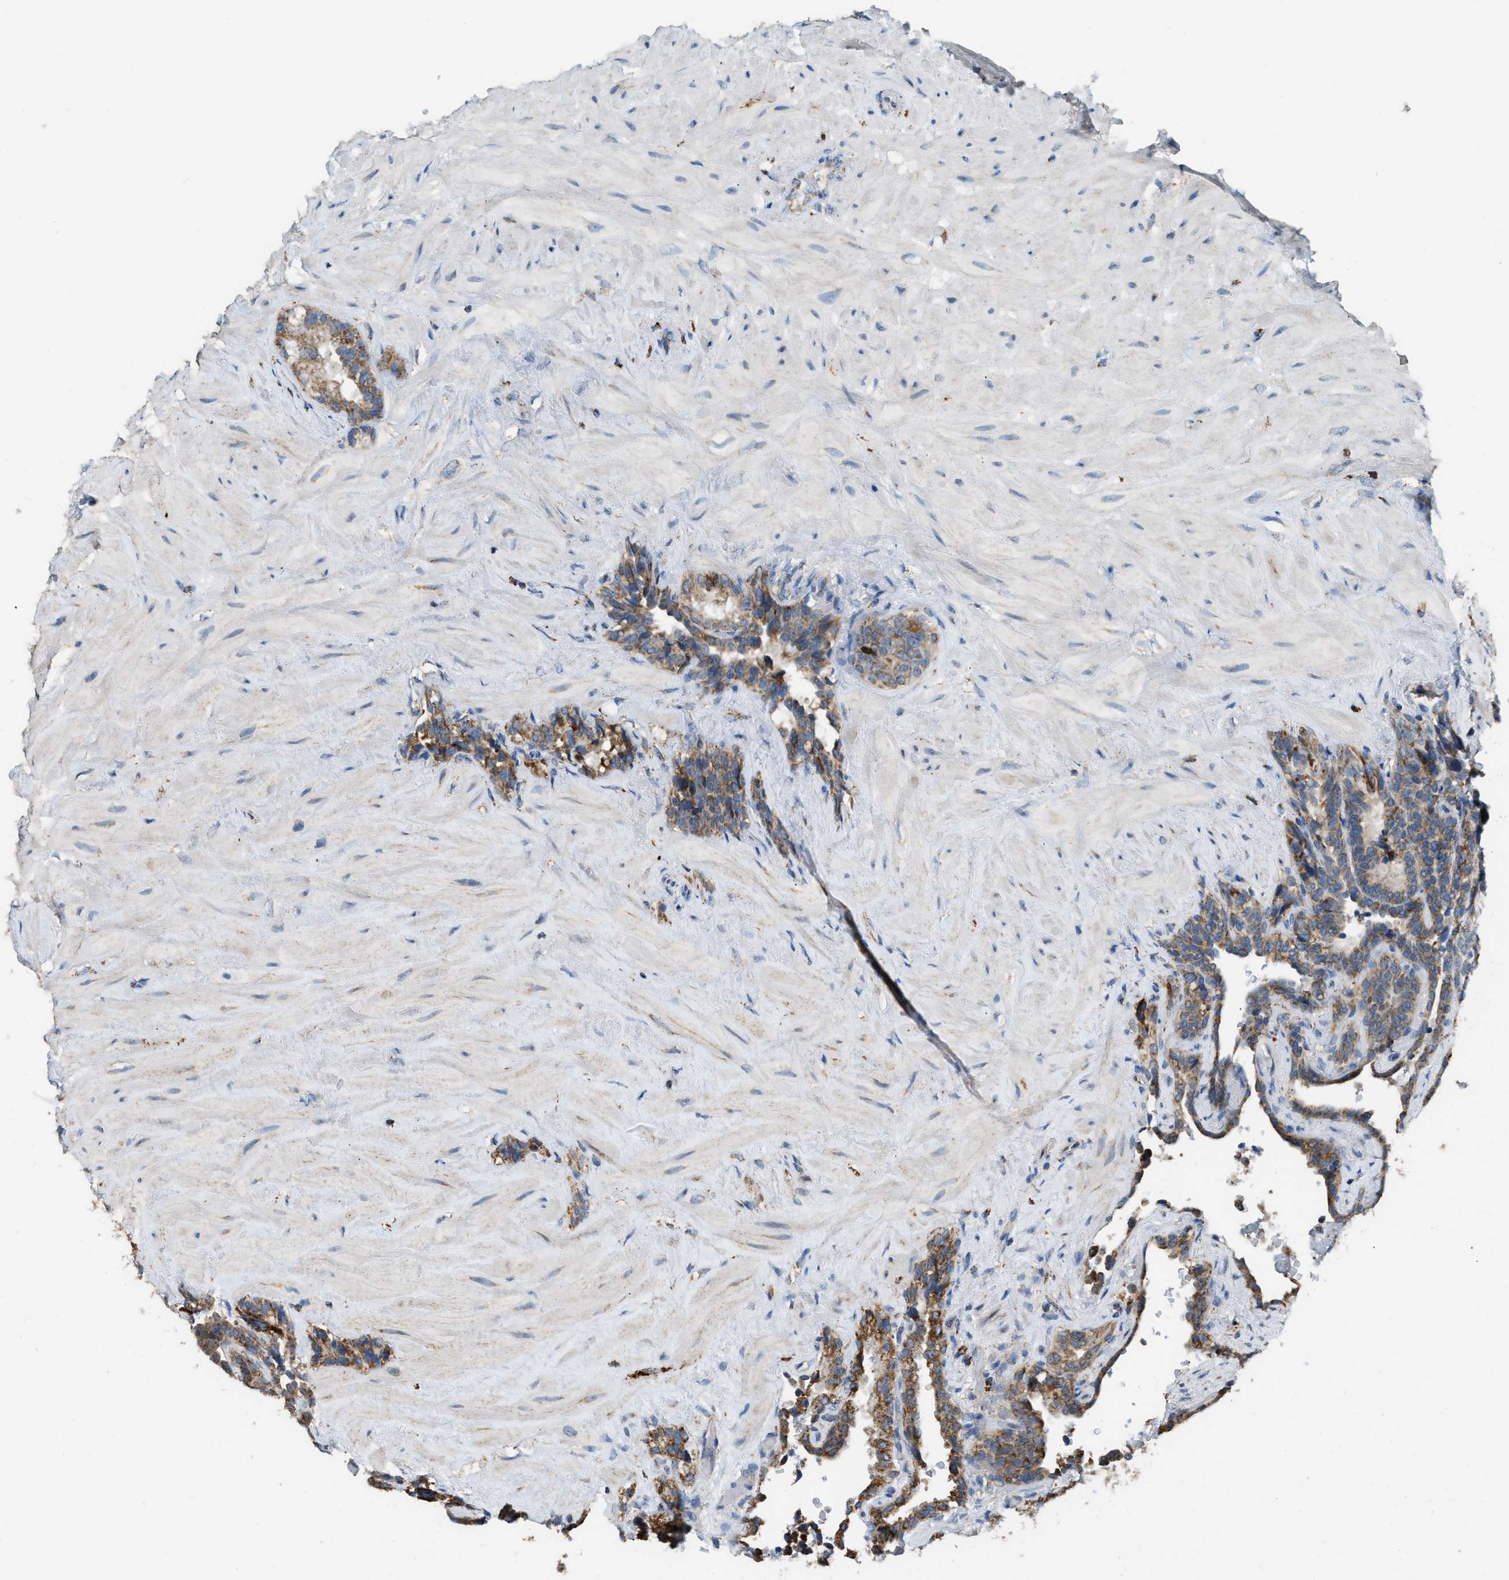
{"staining": {"intensity": "moderate", "quantity": ">75%", "location": "cytoplasmic/membranous"}, "tissue": "seminal vesicle", "cell_type": "Glandular cells", "image_type": "normal", "snomed": [{"axis": "morphology", "description": "Normal tissue, NOS"}, {"axis": "topography", "description": "Seminal veicle"}], "caption": "Immunohistochemistry micrograph of unremarkable human seminal vesicle stained for a protein (brown), which reveals medium levels of moderate cytoplasmic/membranous positivity in about >75% of glandular cells.", "gene": "ETFB", "patient": {"sex": "male", "age": 68}}